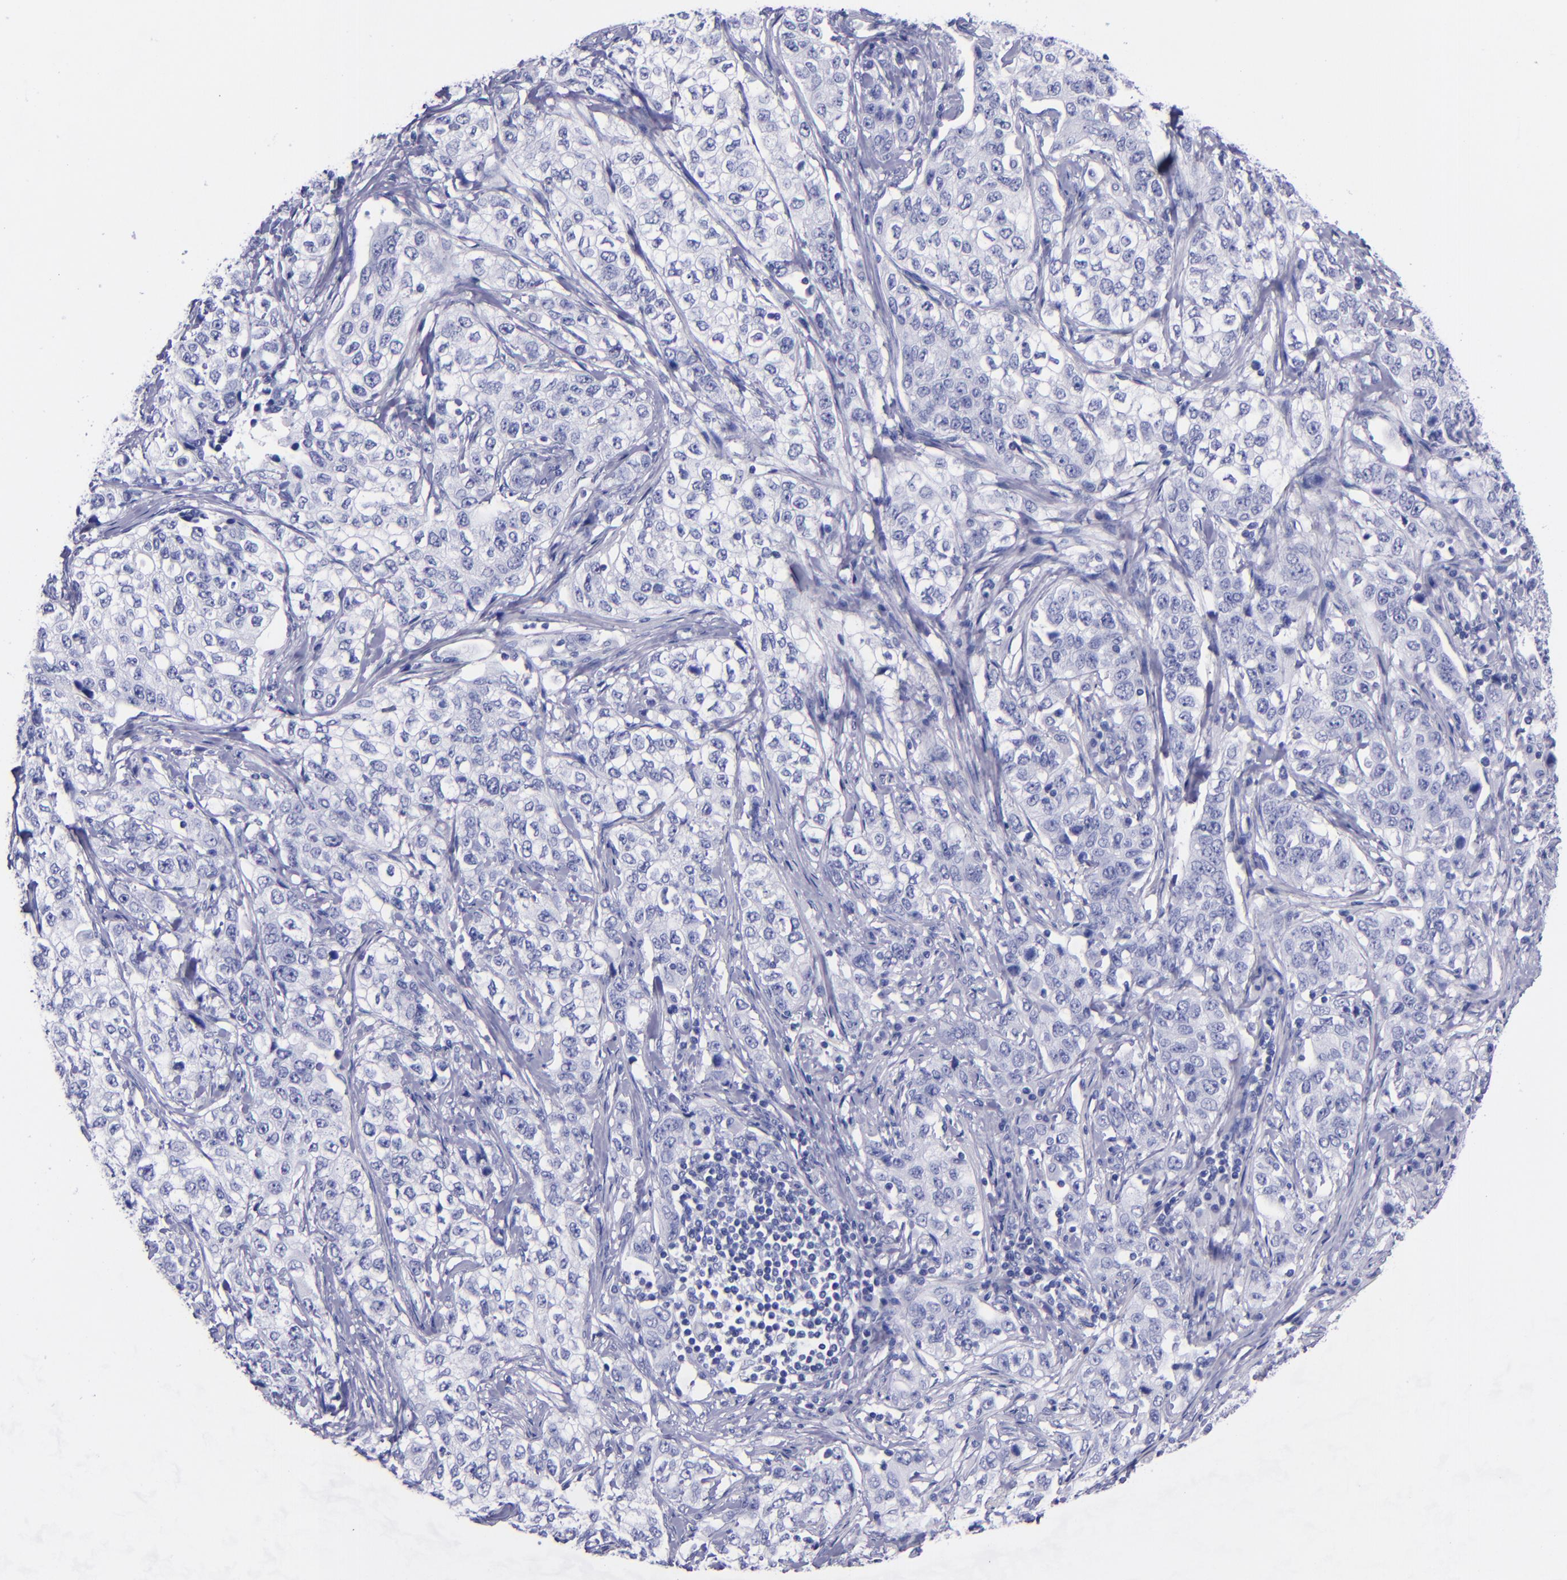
{"staining": {"intensity": "negative", "quantity": "none", "location": "none"}, "tissue": "stomach cancer", "cell_type": "Tumor cells", "image_type": "cancer", "snomed": [{"axis": "morphology", "description": "Adenocarcinoma, NOS"}, {"axis": "topography", "description": "Stomach"}], "caption": "Immunohistochemical staining of stomach adenocarcinoma shows no significant staining in tumor cells. (DAB (3,3'-diaminobenzidine) IHC visualized using brightfield microscopy, high magnification).", "gene": "SV2A", "patient": {"sex": "male", "age": 48}}